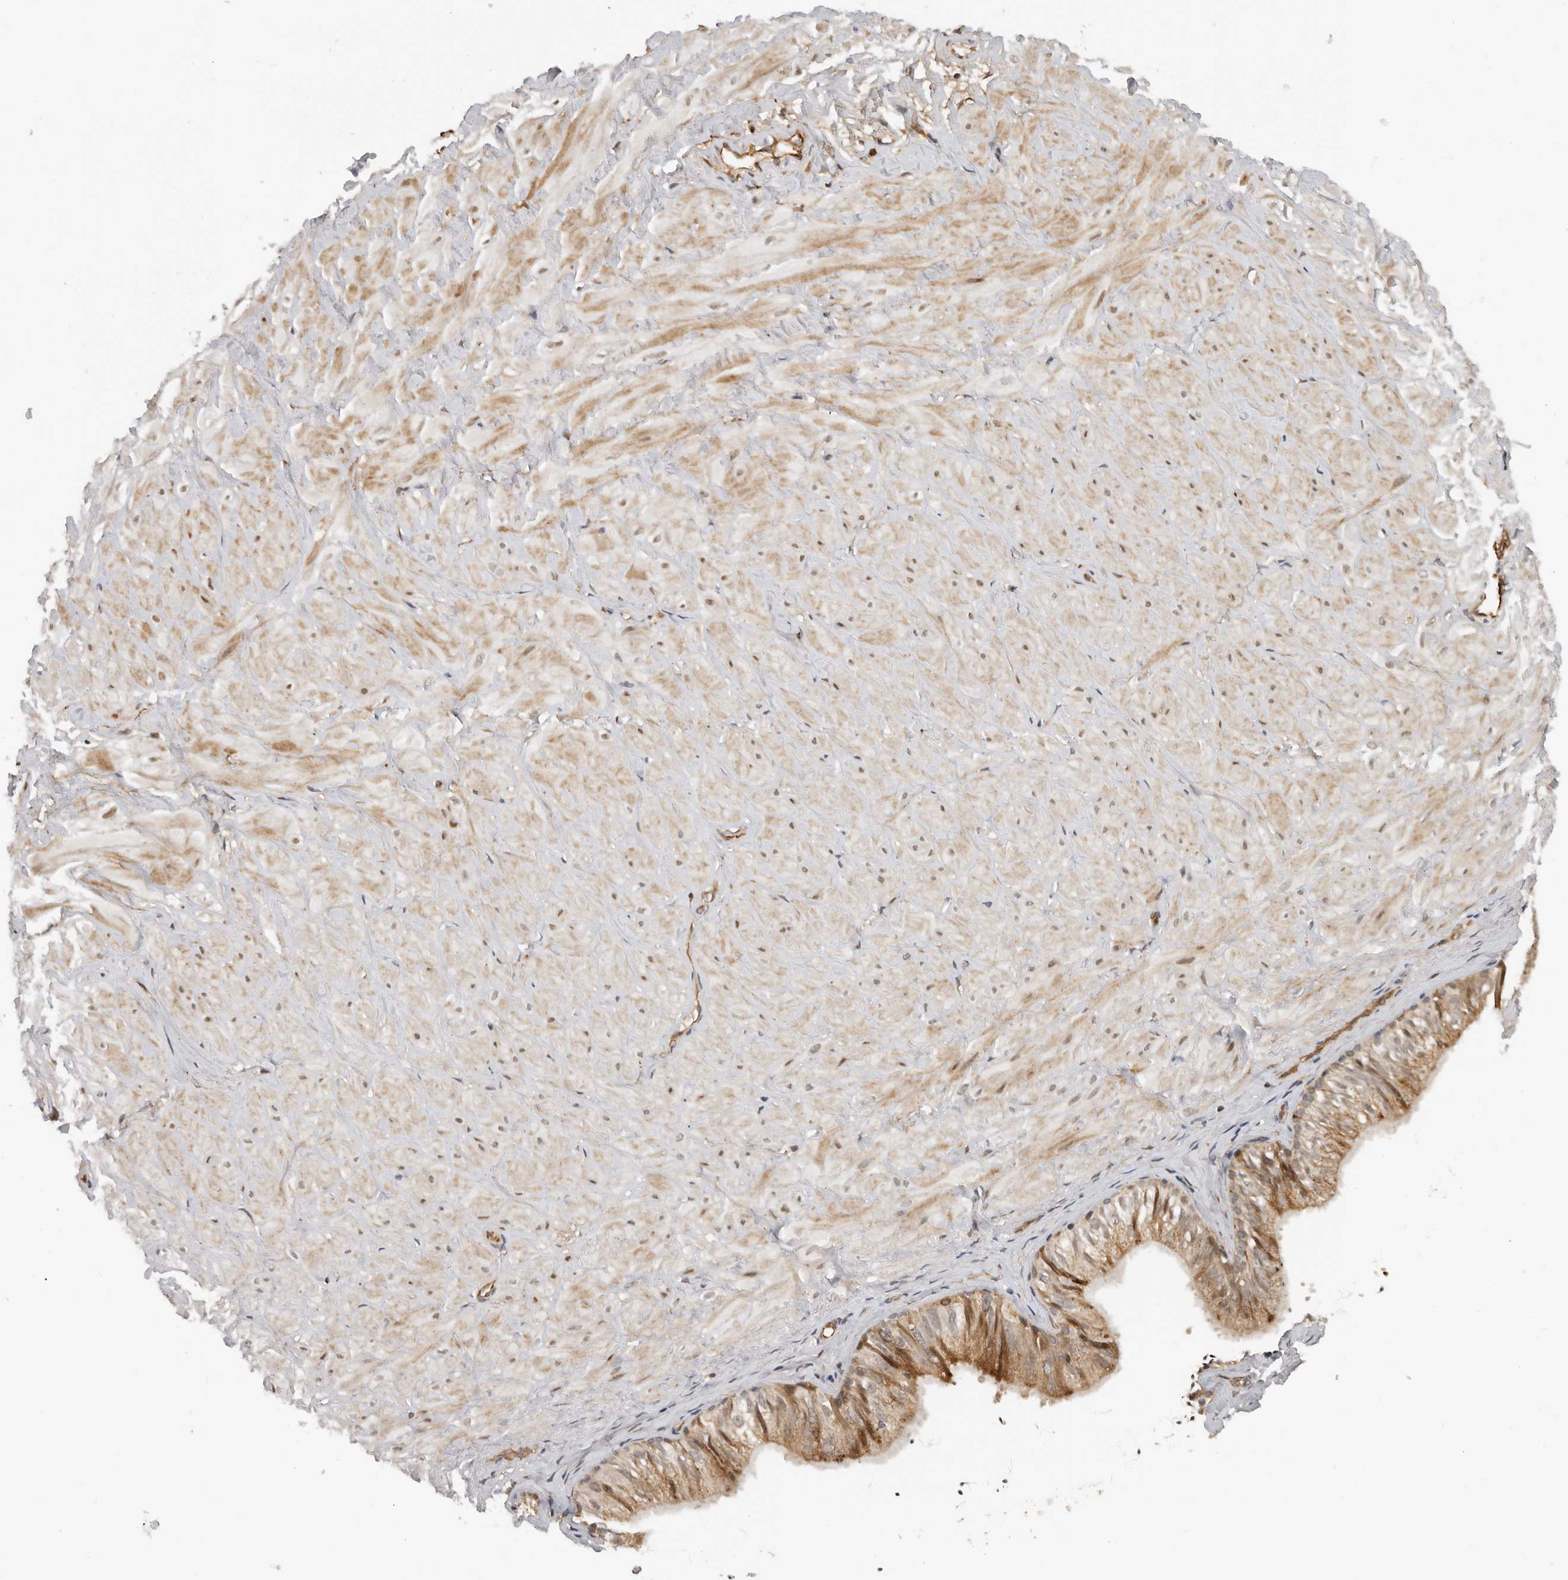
{"staining": {"intensity": "moderate", "quantity": ">75%", "location": "cytoplasmic/membranous"}, "tissue": "adipose tissue", "cell_type": "Adipocytes", "image_type": "normal", "snomed": [{"axis": "morphology", "description": "Normal tissue, NOS"}, {"axis": "topography", "description": "Adipose tissue"}, {"axis": "topography", "description": "Vascular tissue"}, {"axis": "topography", "description": "Peripheral nerve tissue"}], "caption": "This histopathology image shows immunohistochemistry staining of benign human adipose tissue, with medium moderate cytoplasmic/membranous expression in about >75% of adipocytes.", "gene": "RNF157", "patient": {"sex": "male", "age": 25}}